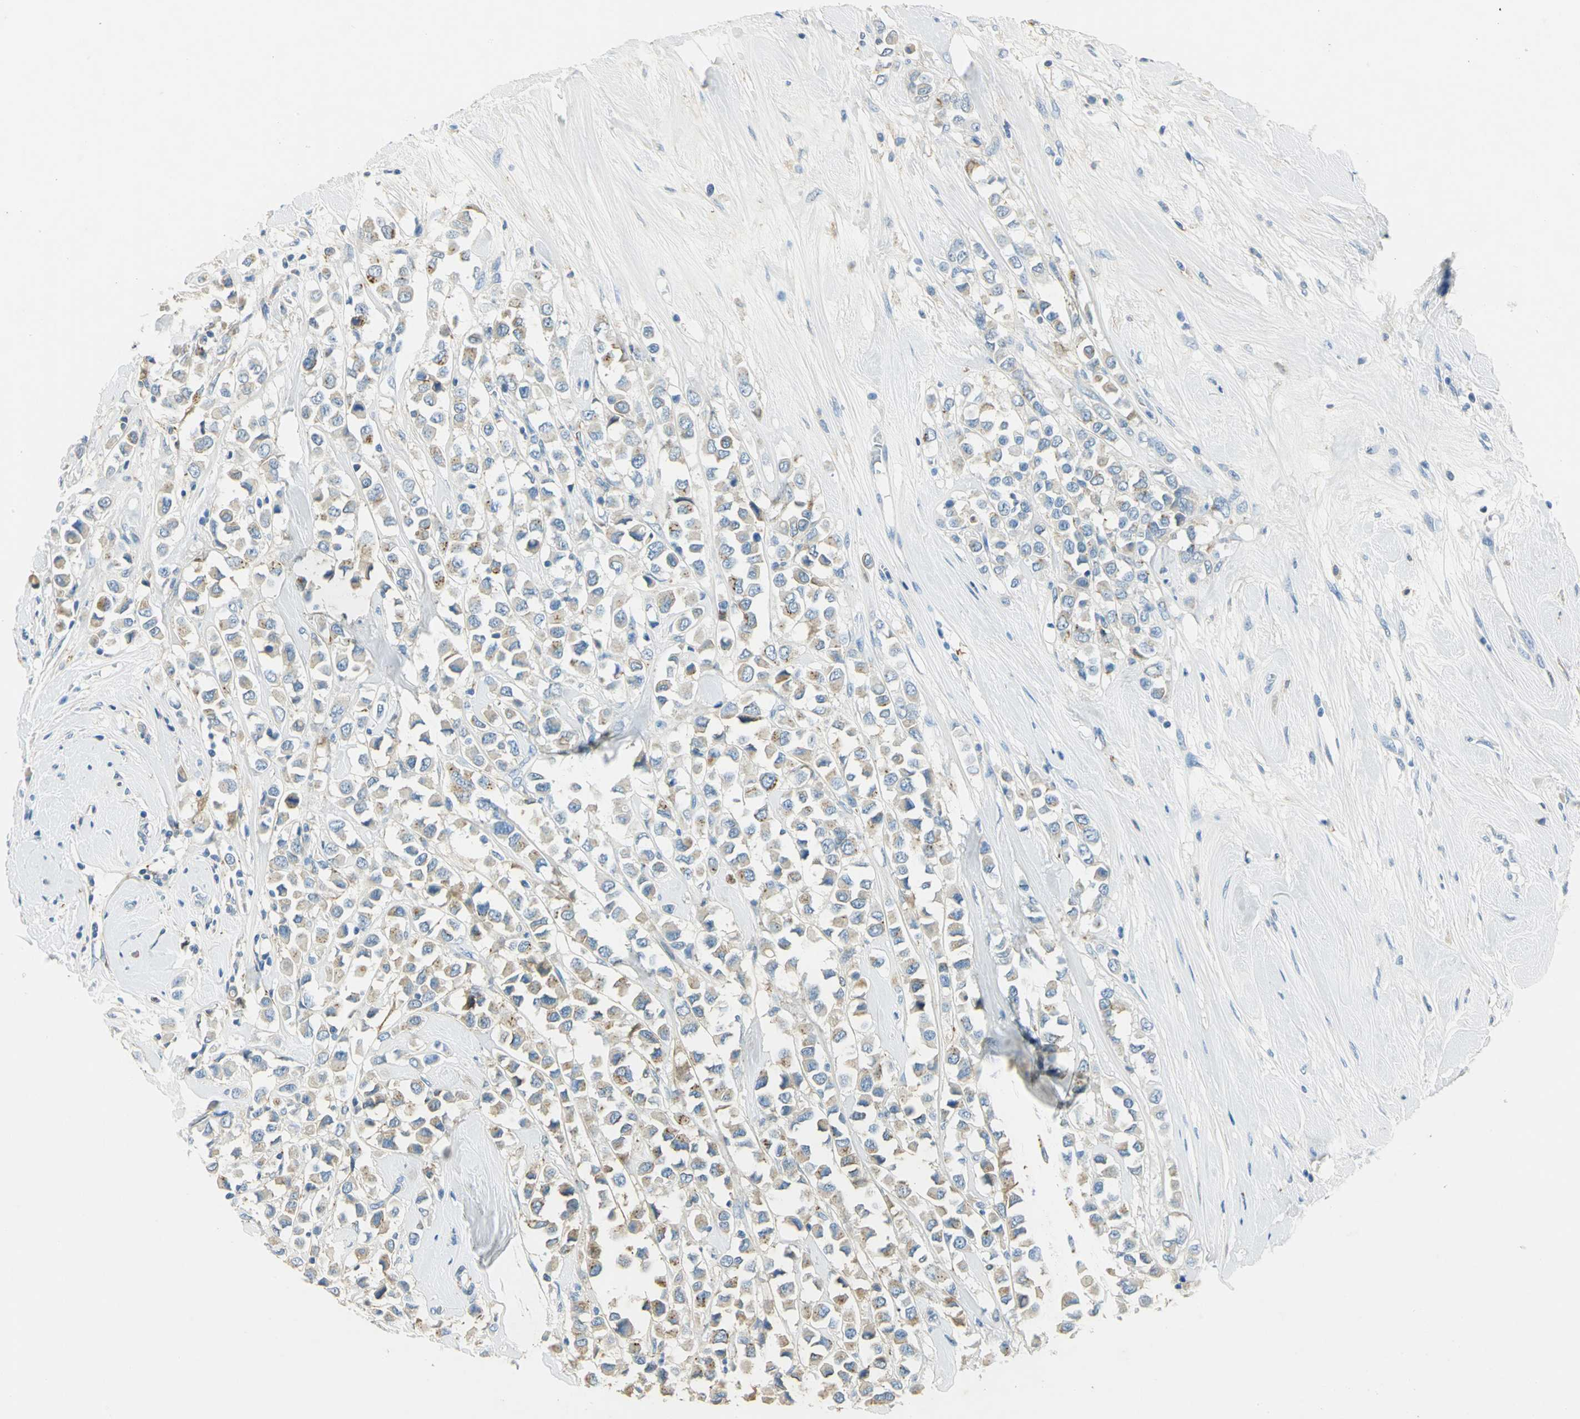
{"staining": {"intensity": "weak", "quantity": "25%-75%", "location": "cytoplasmic/membranous"}, "tissue": "breast cancer", "cell_type": "Tumor cells", "image_type": "cancer", "snomed": [{"axis": "morphology", "description": "Duct carcinoma"}, {"axis": "topography", "description": "Breast"}], "caption": "A brown stain shows weak cytoplasmic/membranous positivity of a protein in breast invasive ductal carcinoma tumor cells.", "gene": "ANXA4", "patient": {"sex": "female", "age": 61}}